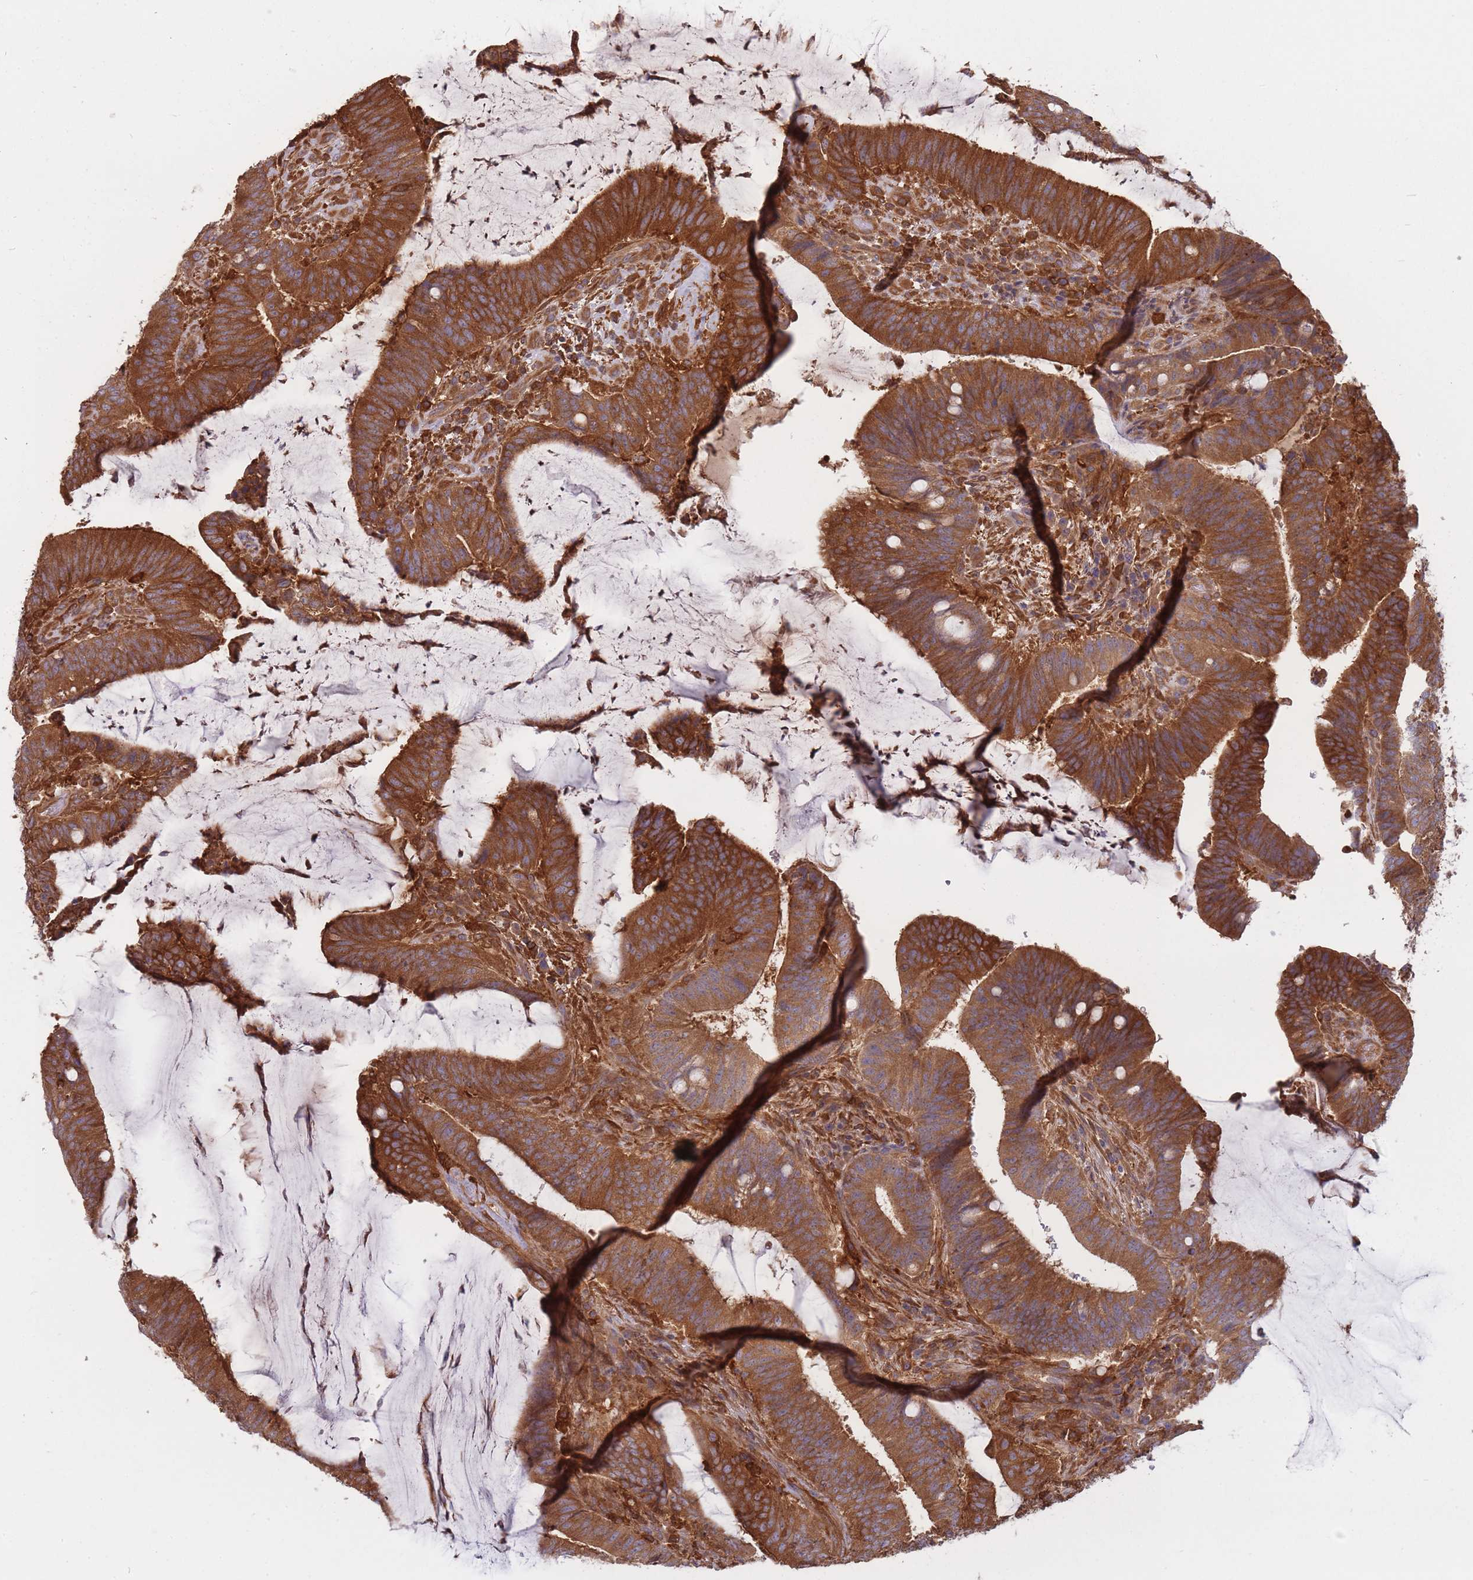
{"staining": {"intensity": "strong", "quantity": ">75%", "location": "cytoplasmic/membranous"}, "tissue": "colorectal cancer", "cell_type": "Tumor cells", "image_type": "cancer", "snomed": [{"axis": "morphology", "description": "Adenocarcinoma, NOS"}, {"axis": "topography", "description": "Colon"}], "caption": "DAB (3,3'-diaminobenzidine) immunohistochemical staining of adenocarcinoma (colorectal) shows strong cytoplasmic/membranous protein positivity in about >75% of tumor cells.", "gene": "SLC4A9", "patient": {"sex": "female", "age": 43}}